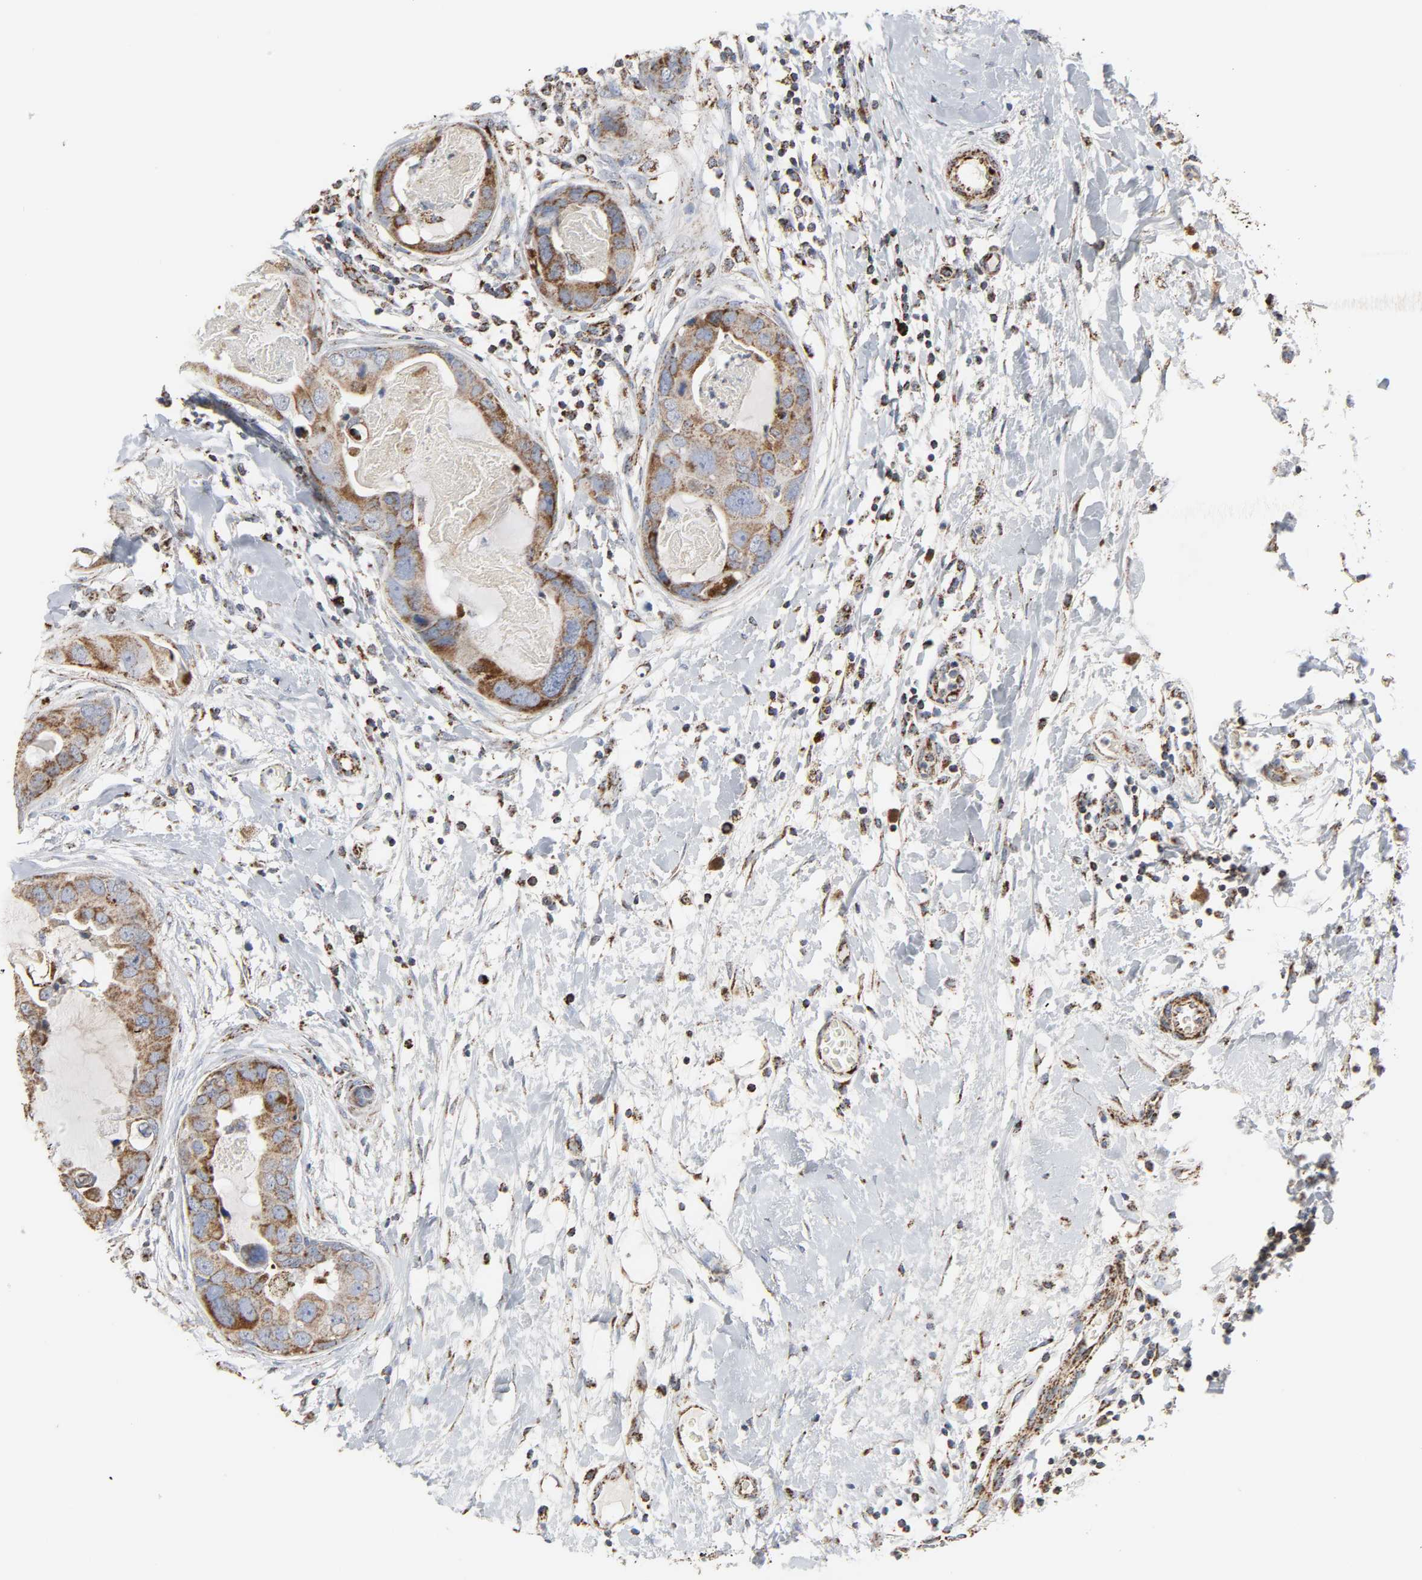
{"staining": {"intensity": "strong", "quantity": ">75%", "location": "cytoplasmic/membranous"}, "tissue": "breast cancer", "cell_type": "Tumor cells", "image_type": "cancer", "snomed": [{"axis": "morphology", "description": "Duct carcinoma"}, {"axis": "topography", "description": "Breast"}], "caption": "Immunohistochemical staining of intraductal carcinoma (breast) demonstrates high levels of strong cytoplasmic/membranous protein positivity in about >75% of tumor cells. Nuclei are stained in blue.", "gene": "ACAT1", "patient": {"sex": "female", "age": 40}}